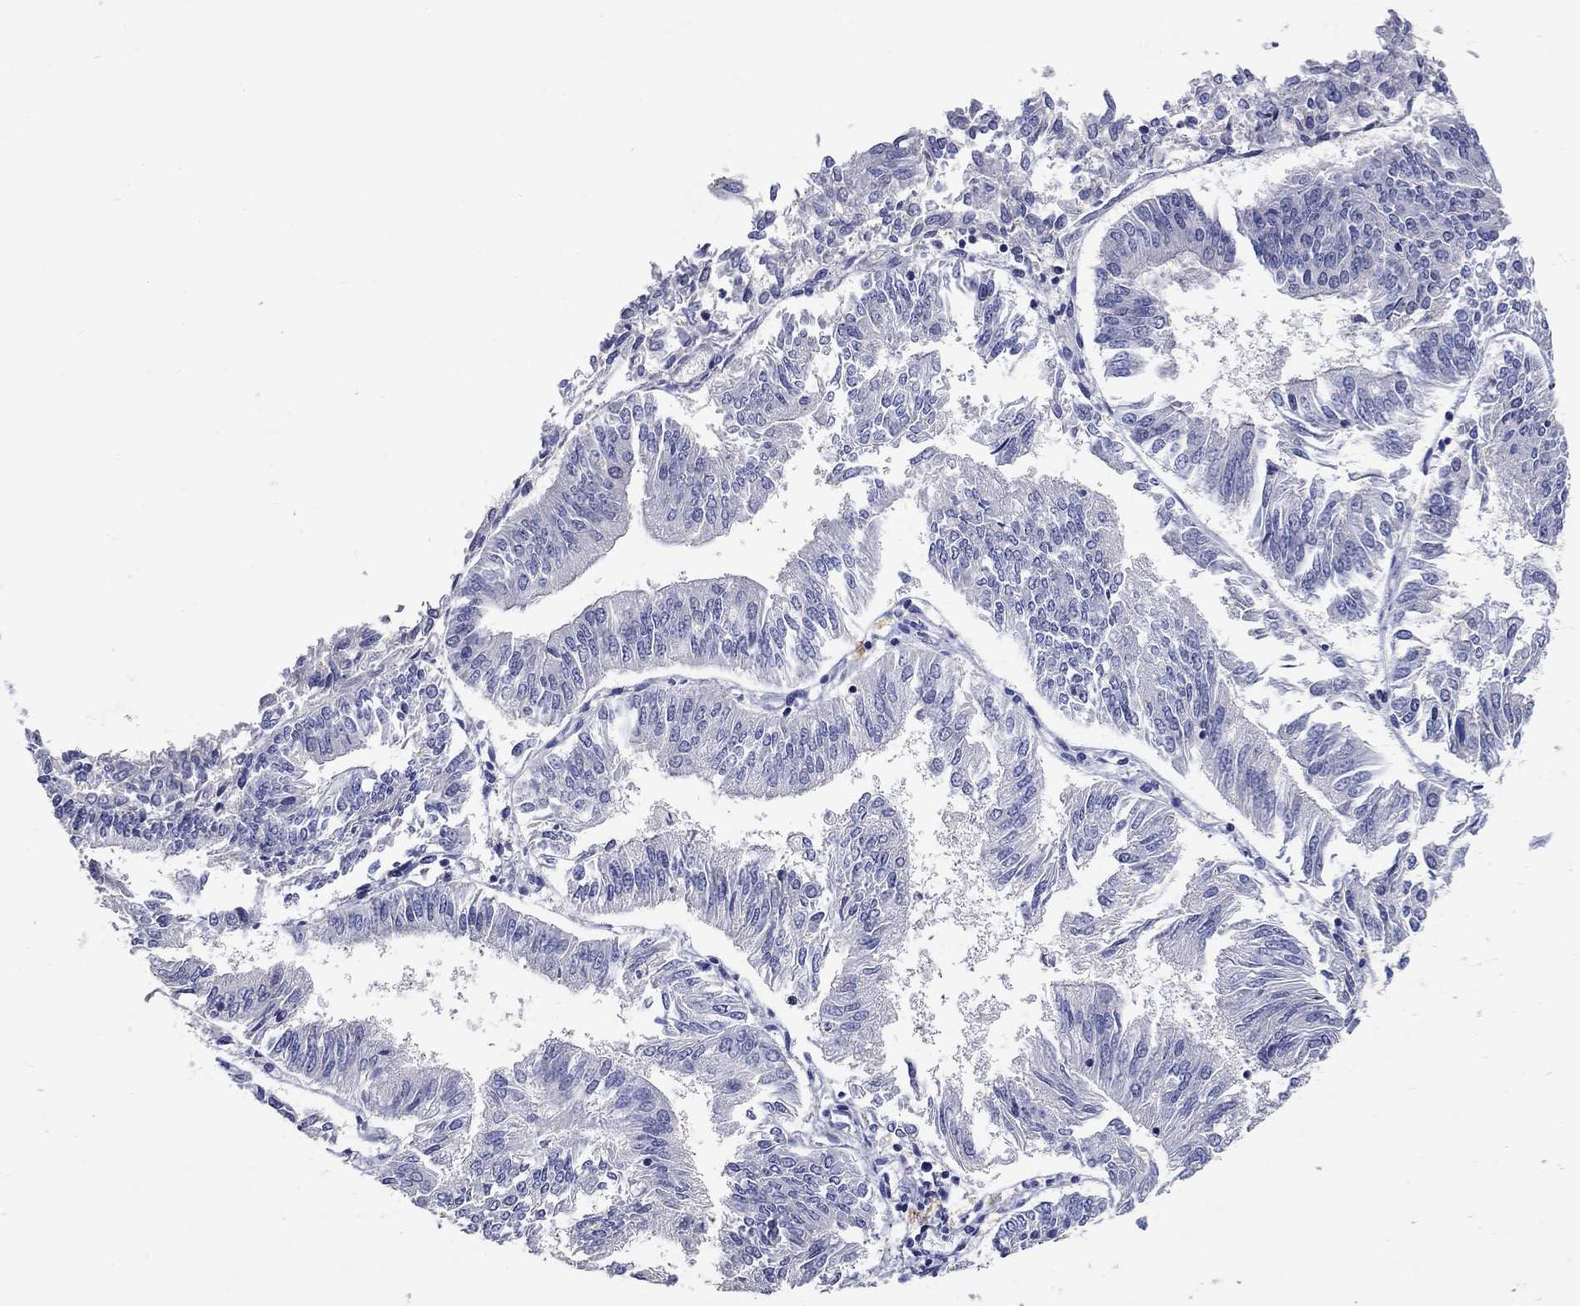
{"staining": {"intensity": "negative", "quantity": "none", "location": "none"}, "tissue": "endometrial cancer", "cell_type": "Tumor cells", "image_type": "cancer", "snomed": [{"axis": "morphology", "description": "Adenocarcinoma, NOS"}, {"axis": "topography", "description": "Endometrium"}], "caption": "A histopathology image of human endometrial adenocarcinoma is negative for staining in tumor cells.", "gene": "GRIN1", "patient": {"sex": "female", "age": 58}}